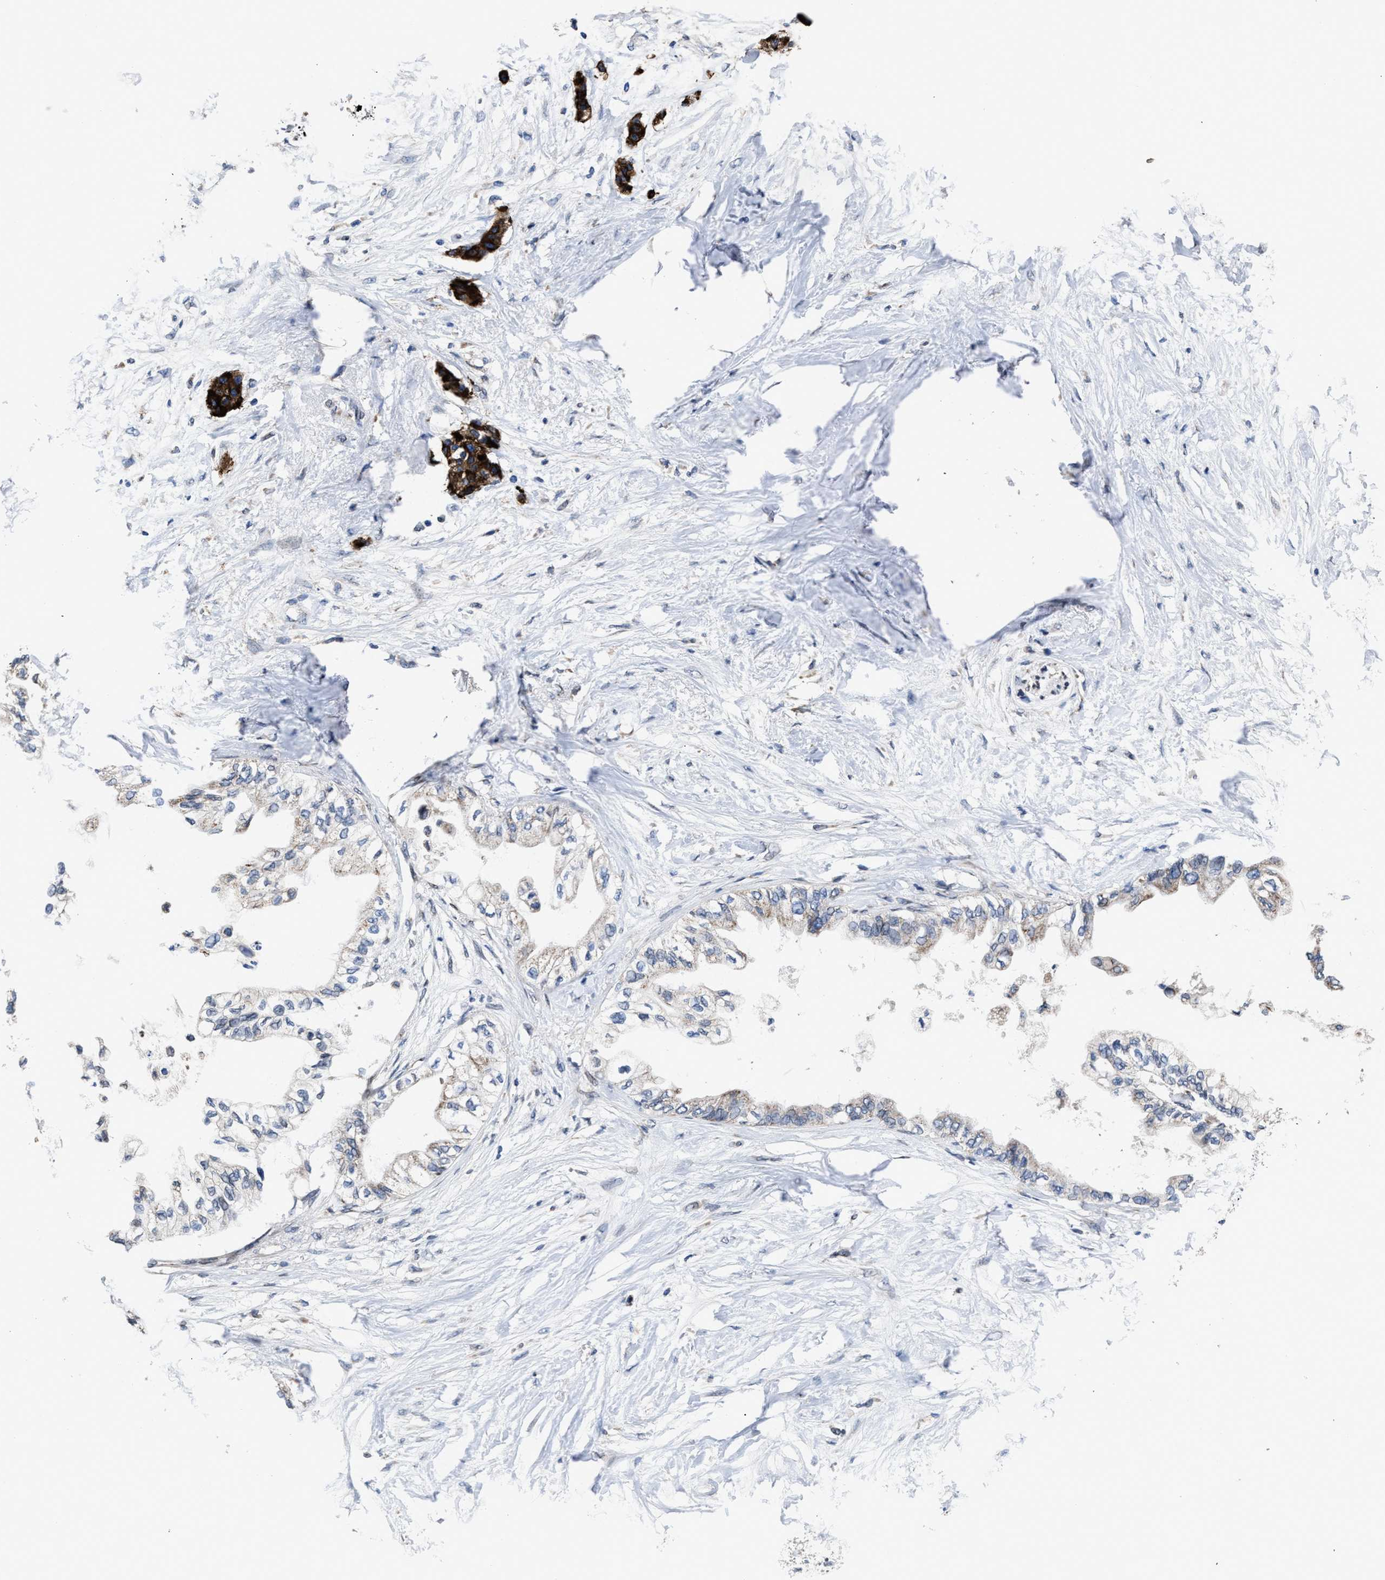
{"staining": {"intensity": "weak", "quantity": "<25%", "location": "cytoplasmic/membranous"}, "tissue": "pancreatic cancer", "cell_type": "Tumor cells", "image_type": "cancer", "snomed": [{"axis": "morphology", "description": "Normal tissue, NOS"}, {"axis": "morphology", "description": "Adenocarcinoma, NOS"}, {"axis": "topography", "description": "Pancreas"}, {"axis": "topography", "description": "Duodenum"}], "caption": "A high-resolution photomicrograph shows immunohistochemistry (IHC) staining of pancreatic cancer, which exhibits no significant expression in tumor cells.", "gene": "CACNA1D", "patient": {"sex": "female", "age": 60}}